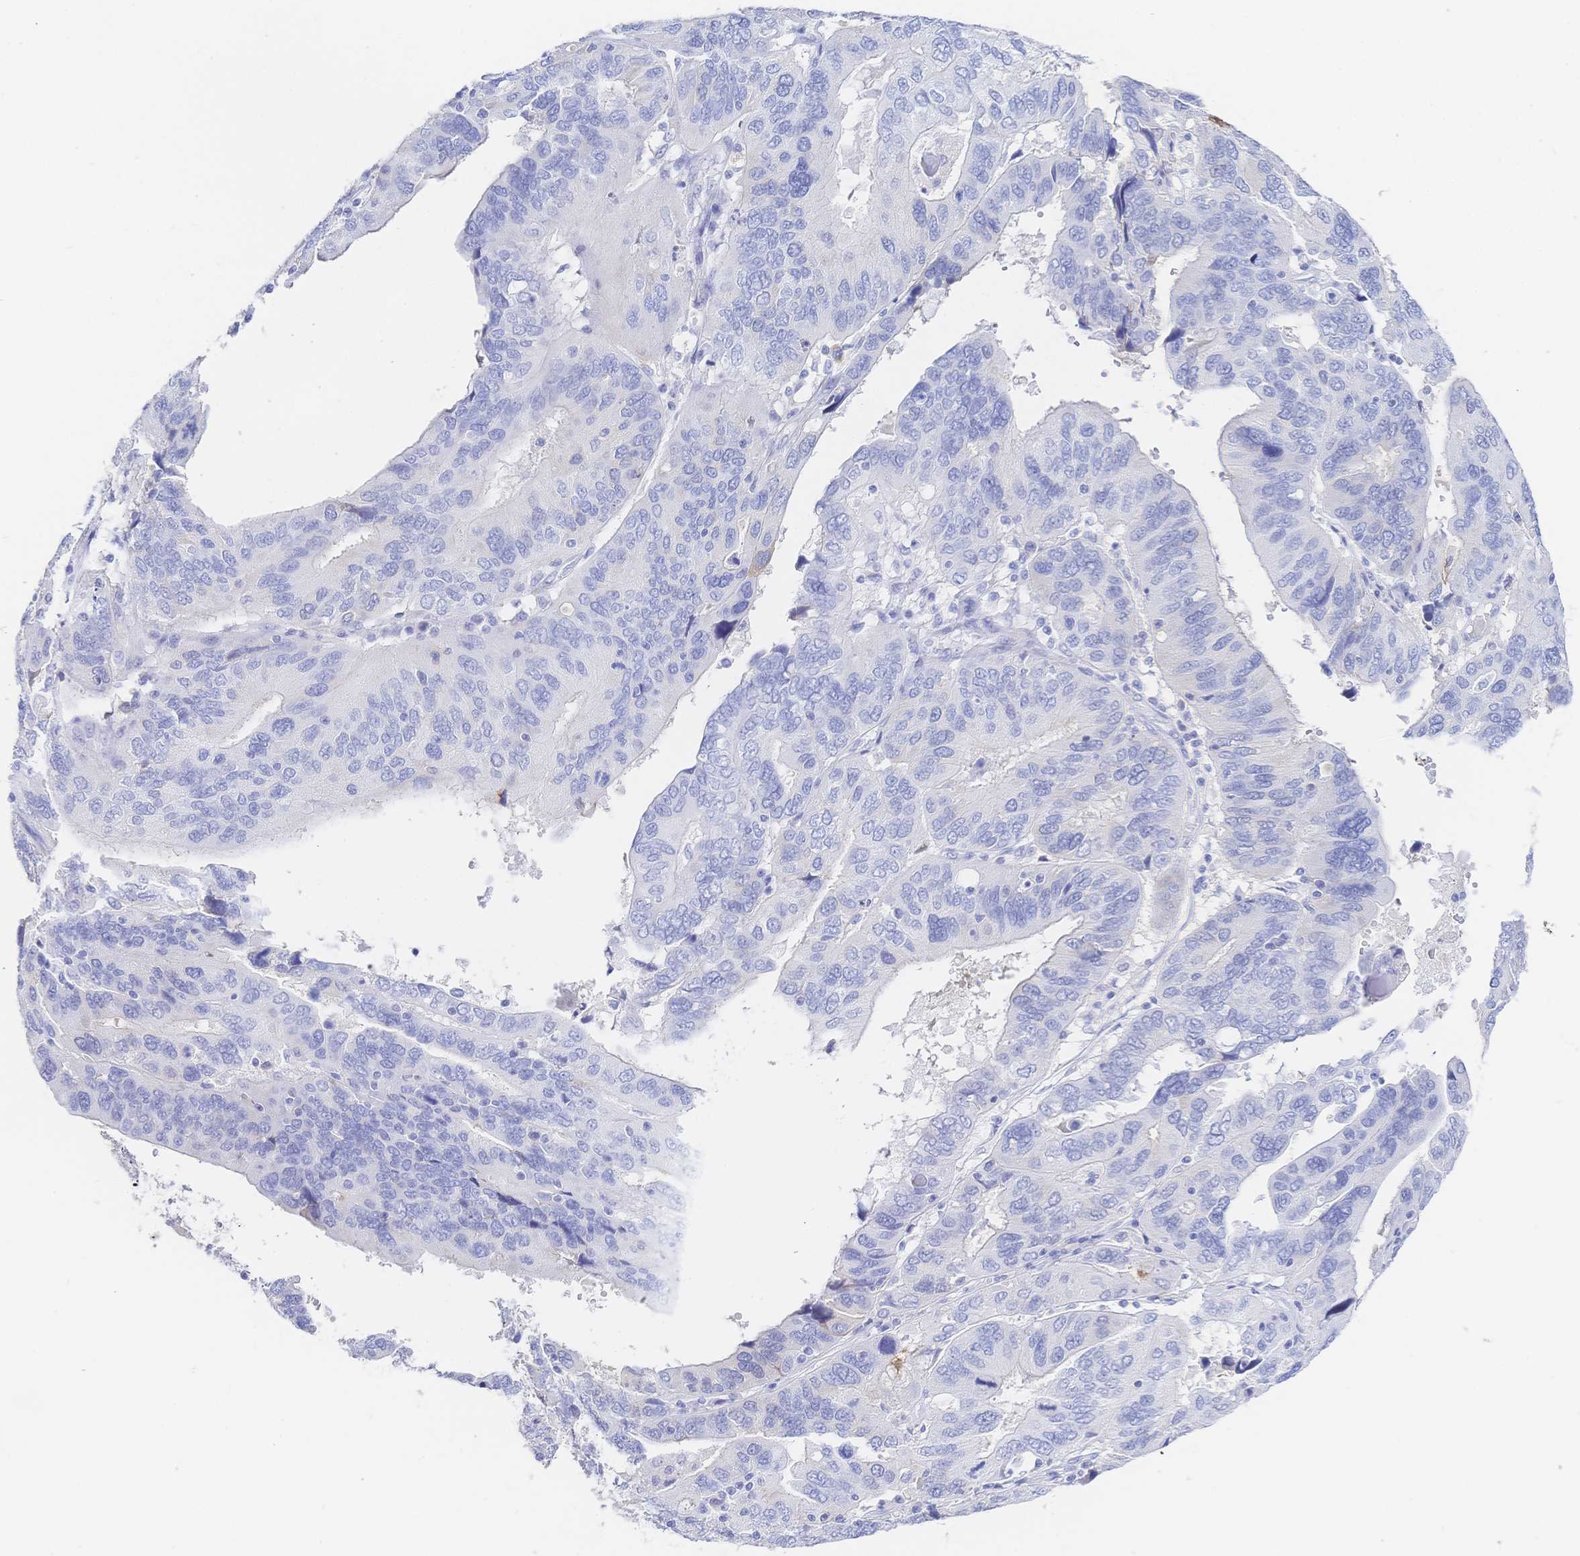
{"staining": {"intensity": "negative", "quantity": "none", "location": "none"}, "tissue": "ovarian cancer", "cell_type": "Tumor cells", "image_type": "cancer", "snomed": [{"axis": "morphology", "description": "Cystadenocarcinoma, serous, NOS"}, {"axis": "topography", "description": "Ovary"}], "caption": "A photomicrograph of human ovarian cancer is negative for staining in tumor cells. Brightfield microscopy of immunohistochemistry (IHC) stained with DAB (3,3'-diaminobenzidine) (brown) and hematoxylin (blue), captured at high magnification.", "gene": "RRM1", "patient": {"sex": "female", "age": 79}}